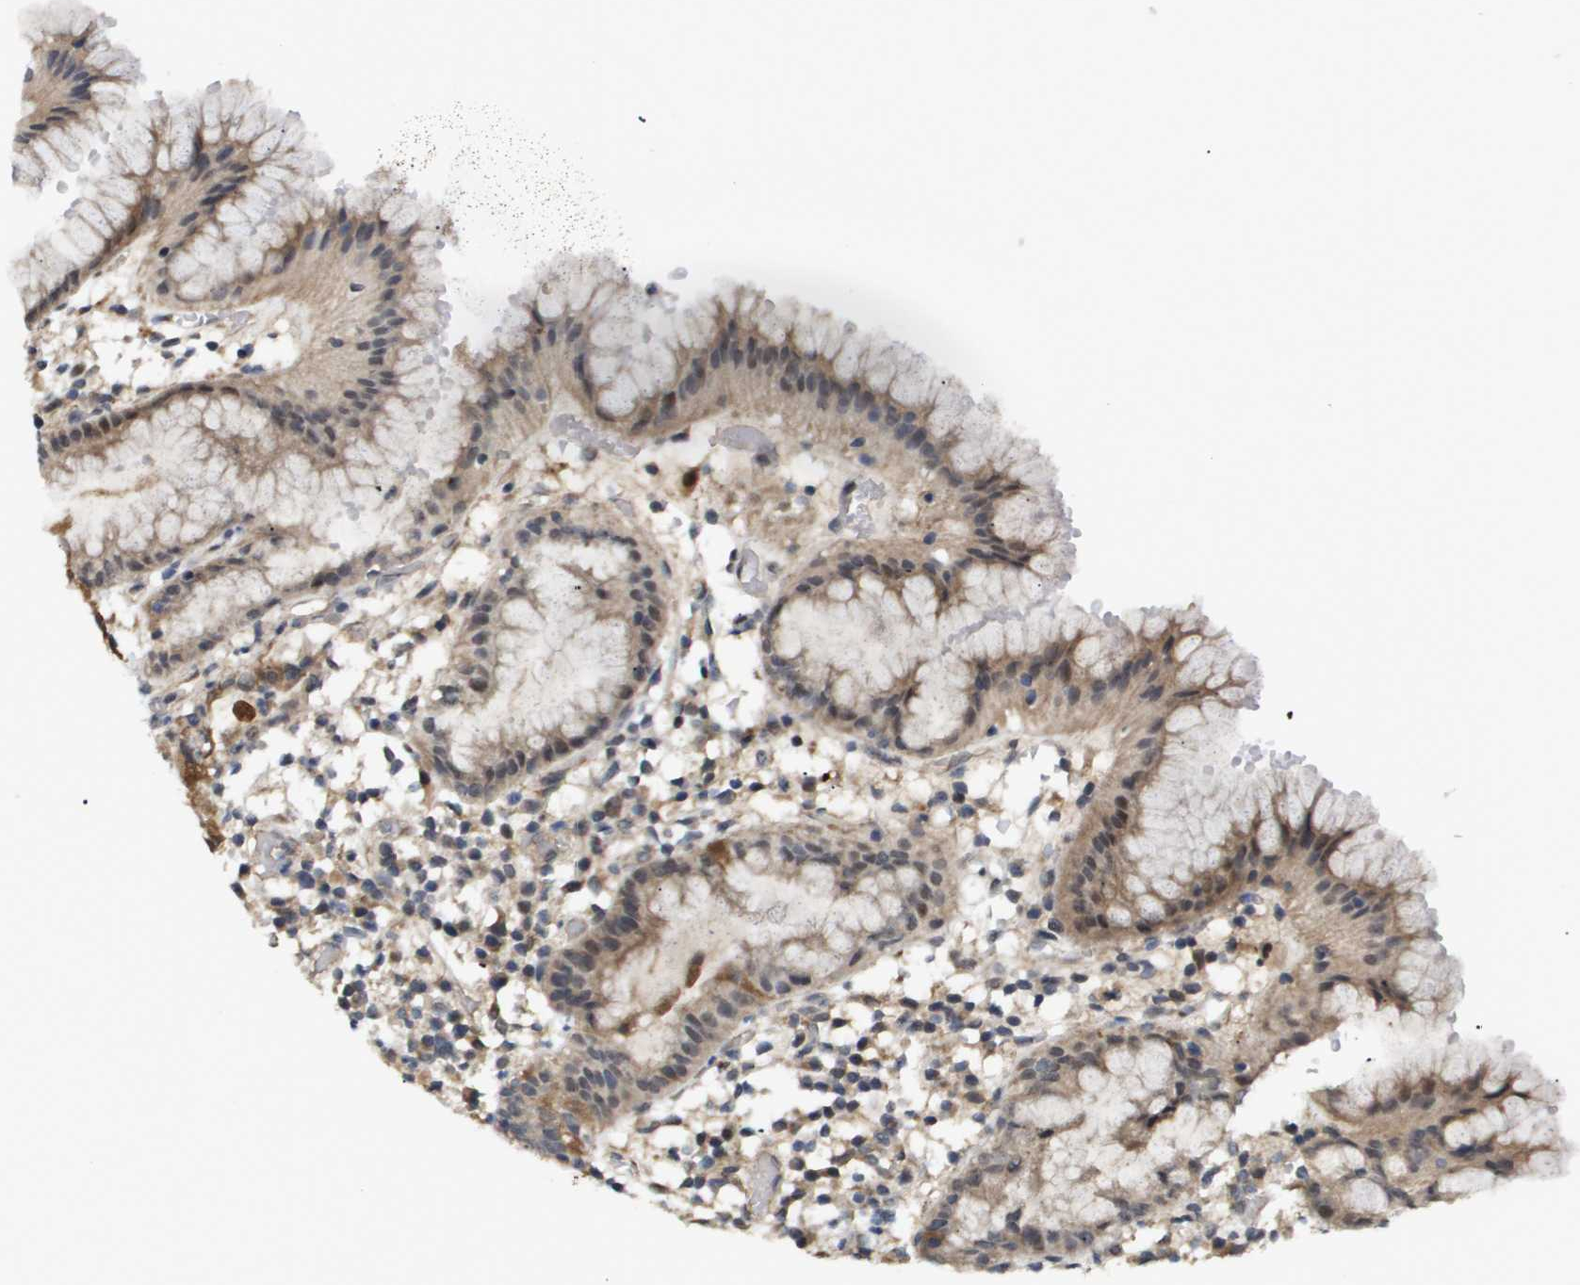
{"staining": {"intensity": "strong", "quantity": "<25%", "location": "cytoplasmic/membranous"}, "tissue": "stomach", "cell_type": "Glandular cells", "image_type": "normal", "snomed": [{"axis": "morphology", "description": "Normal tissue, NOS"}, {"axis": "topography", "description": "Stomach"}, {"axis": "topography", "description": "Stomach, lower"}], "caption": "Strong cytoplasmic/membranous protein staining is seen in approximately <25% of glandular cells in stomach.", "gene": "PDGFB", "patient": {"sex": "female", "age": 75}}